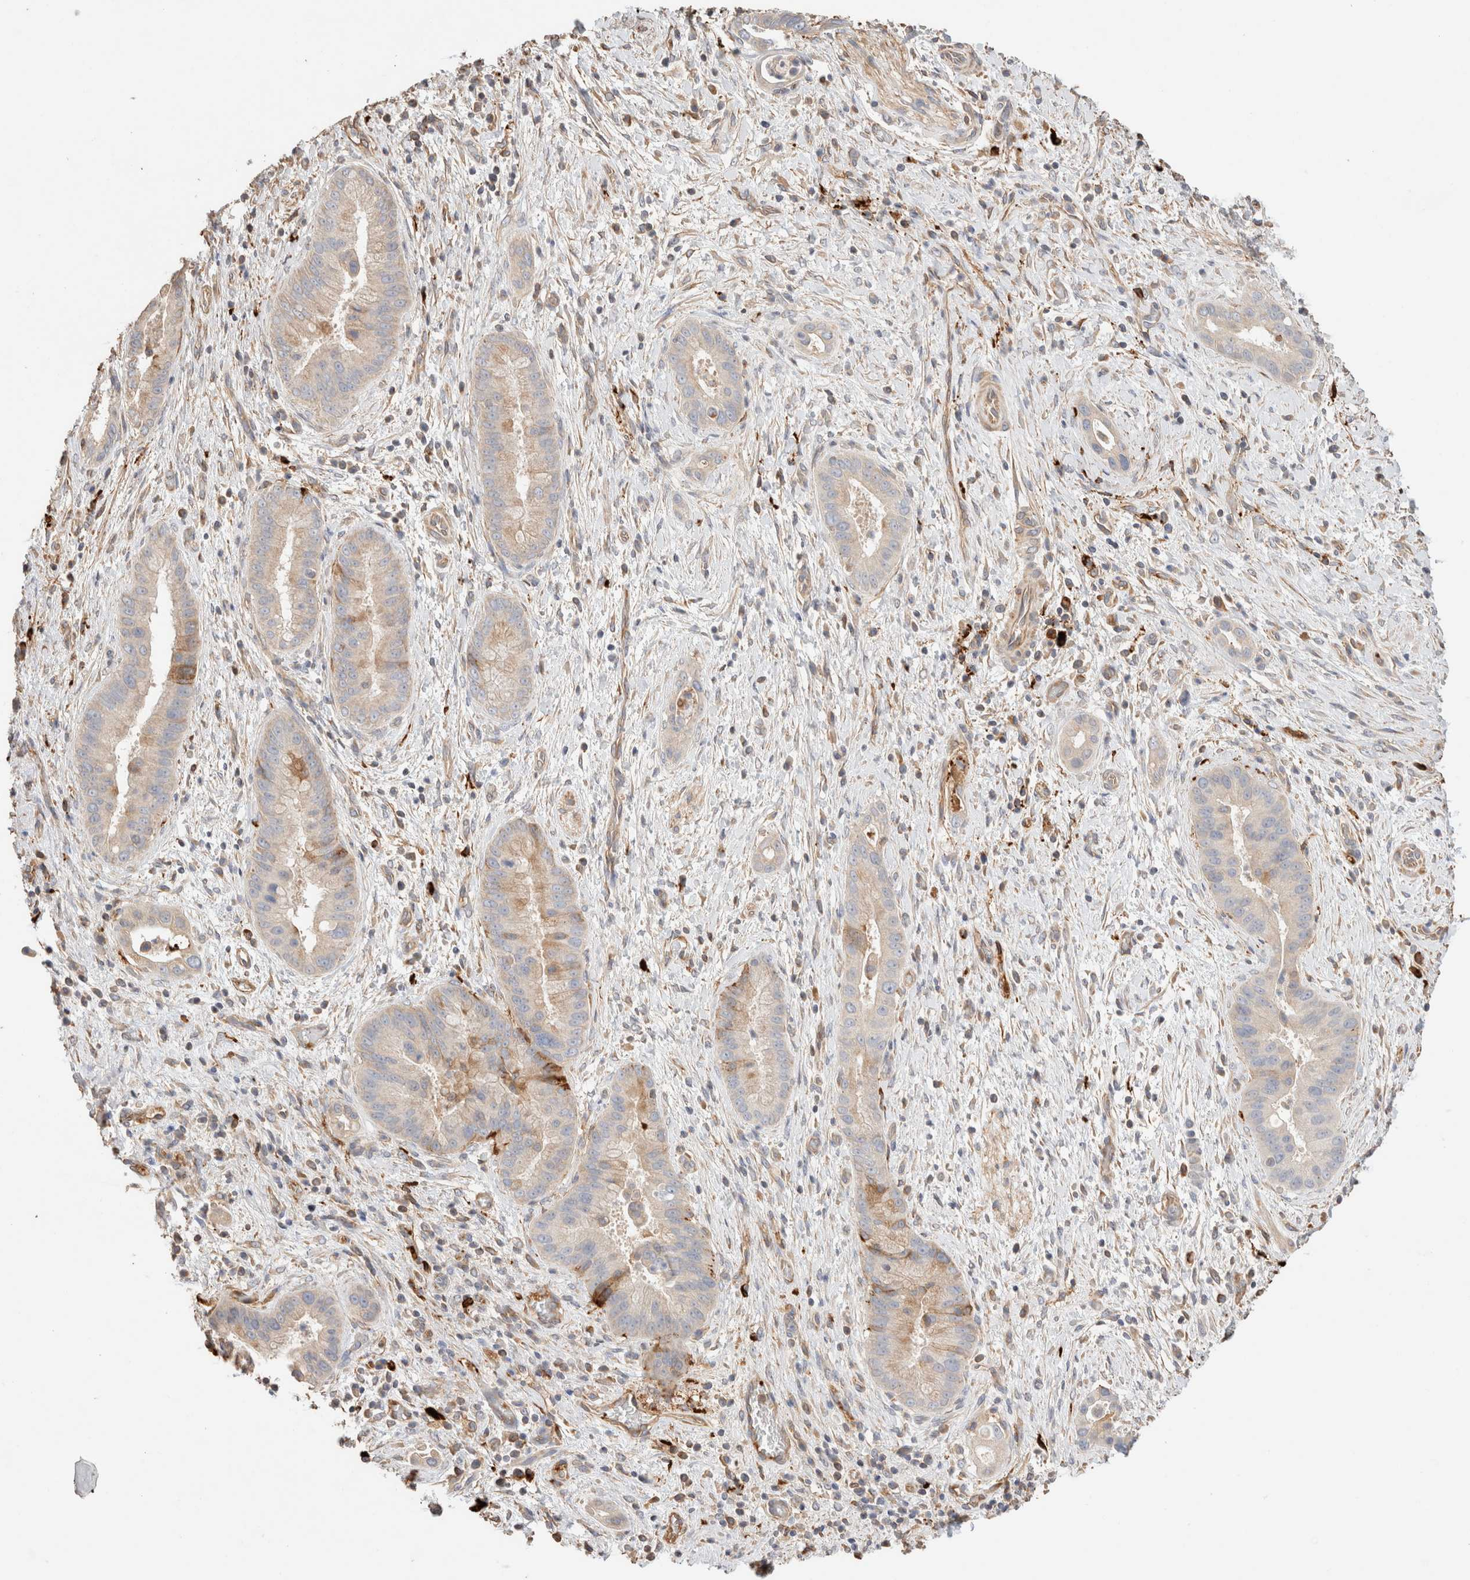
{"staining": {"intensity": "moderate", "quantity": "<25%", "location": "cytoplasmic/membranous"}, "tissue": "liver cancer", "cell_type": "Tumor cells", "image_type": "cancer", "snomed": [{"axis": "morphology", "description": "Cholangiocarcinoma"}, {"axis": "topography", "description": "Liver"}], "caption": "Brown immunohistochemical staining in liver cancer (cholangiocarcinoma) demonstrates moderate cytoplasmic/membranous positivity in approximately <25% of tumor cells. Using DAB (3,3'-diaminobenzidine) (brown) and hematoxylin (blue) stains, captured at high magnification using brightfield microscopy.", "gene": "PROS1", "patient": {"sex": "female", "age": 54}}